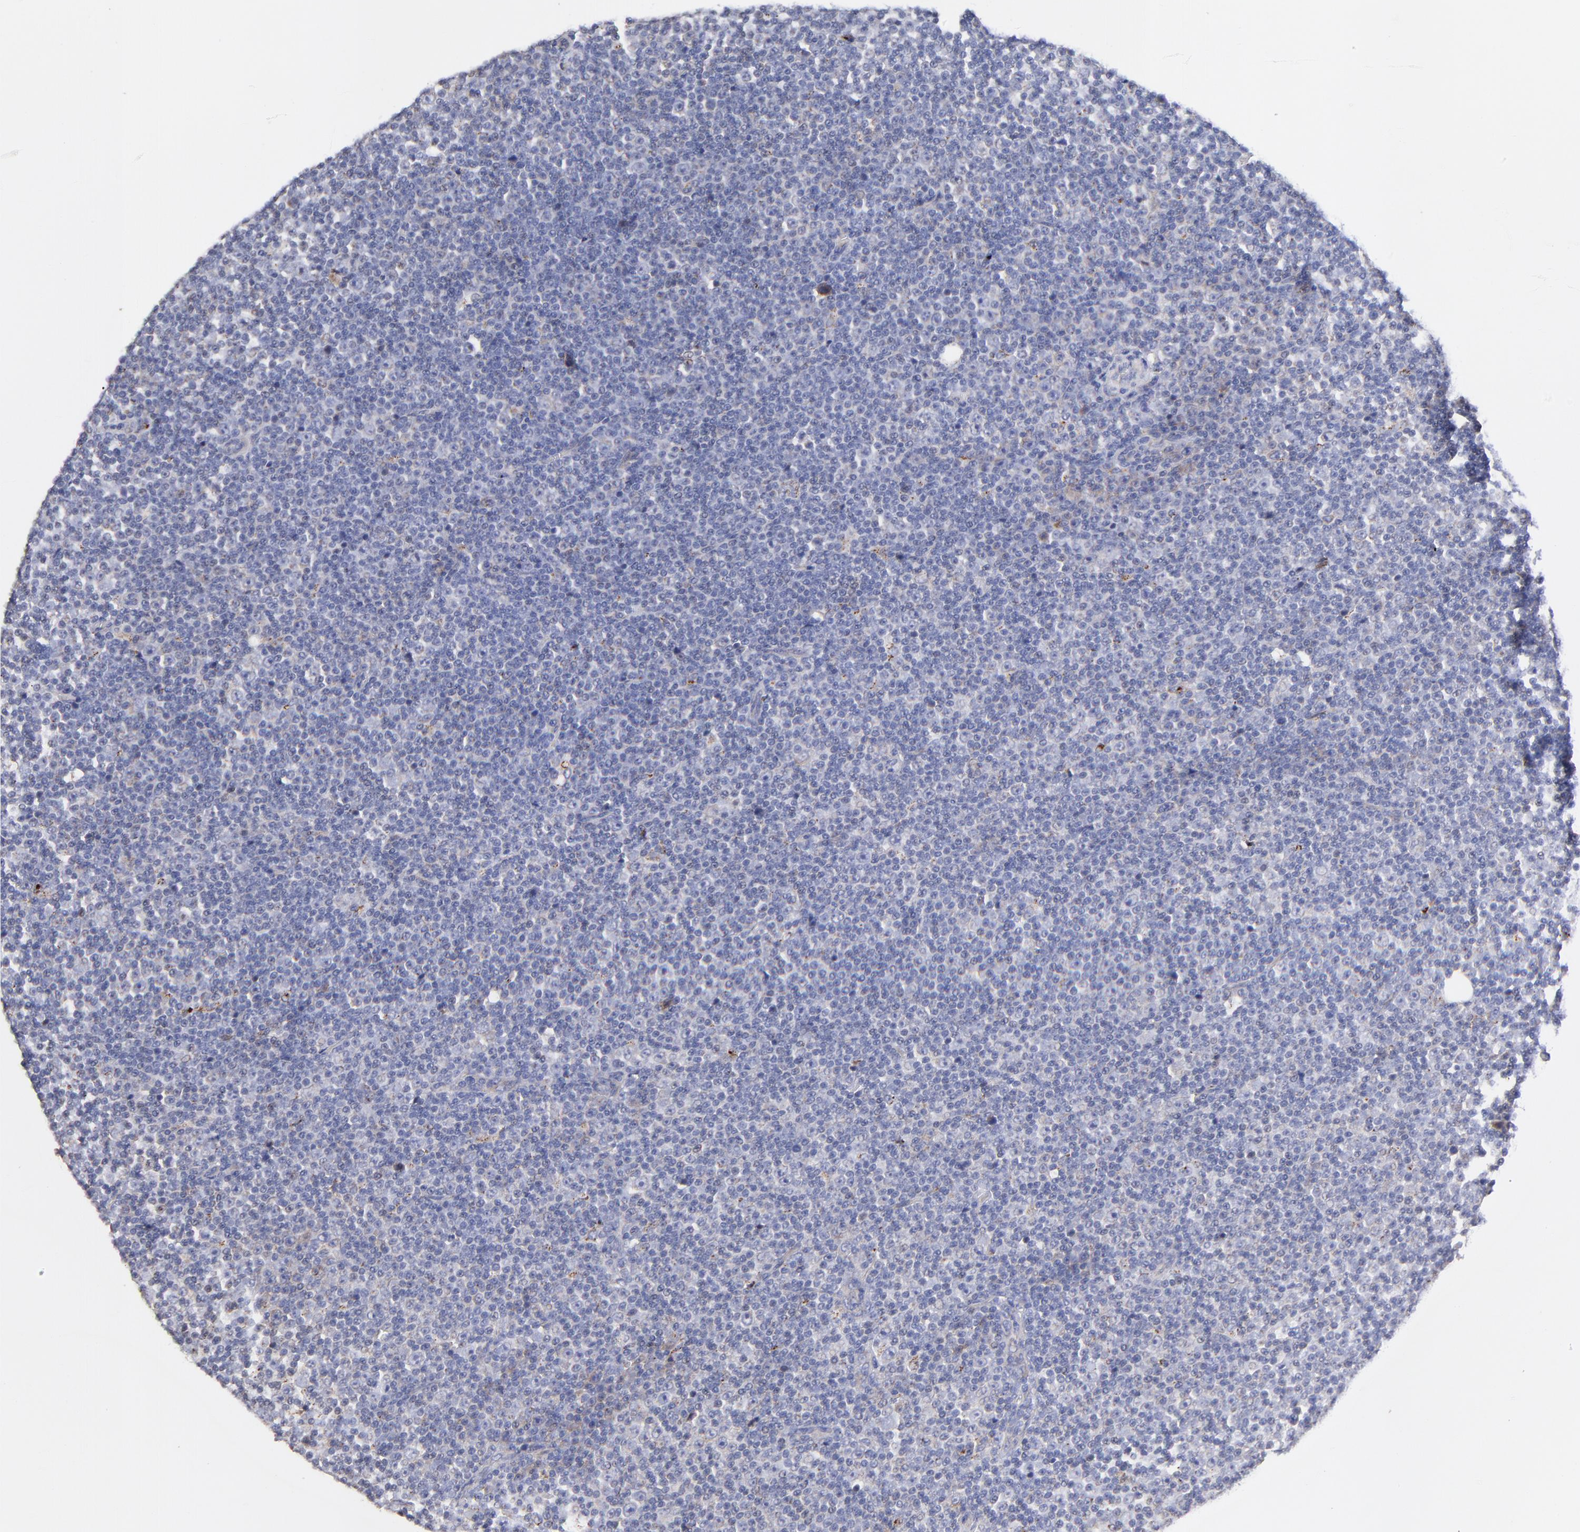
{"staining": {"intensity": "weak", "quantity": "<25%", "location": "cytoplasmic/membranous"}, "tissue": "lymphoma", "cell_type": "Tumor cells", "image_type": "cancer", "snomed": [{"axis": "morphology", "description": "Malignant lymphoma, non-Hodgkin's type, Low grade"}, {"axis": "topography", "description": "Lymph node"}], "caption": "Immunohistochemistry photomicrograph of neoplastic tissue: lymphoma stained with DAB (3,3'-diaminobenzidine) reveals no significant protein staining in tumor cells.", "gene": "GCSAM", "patient": {"sex": "female", "age": 67}}